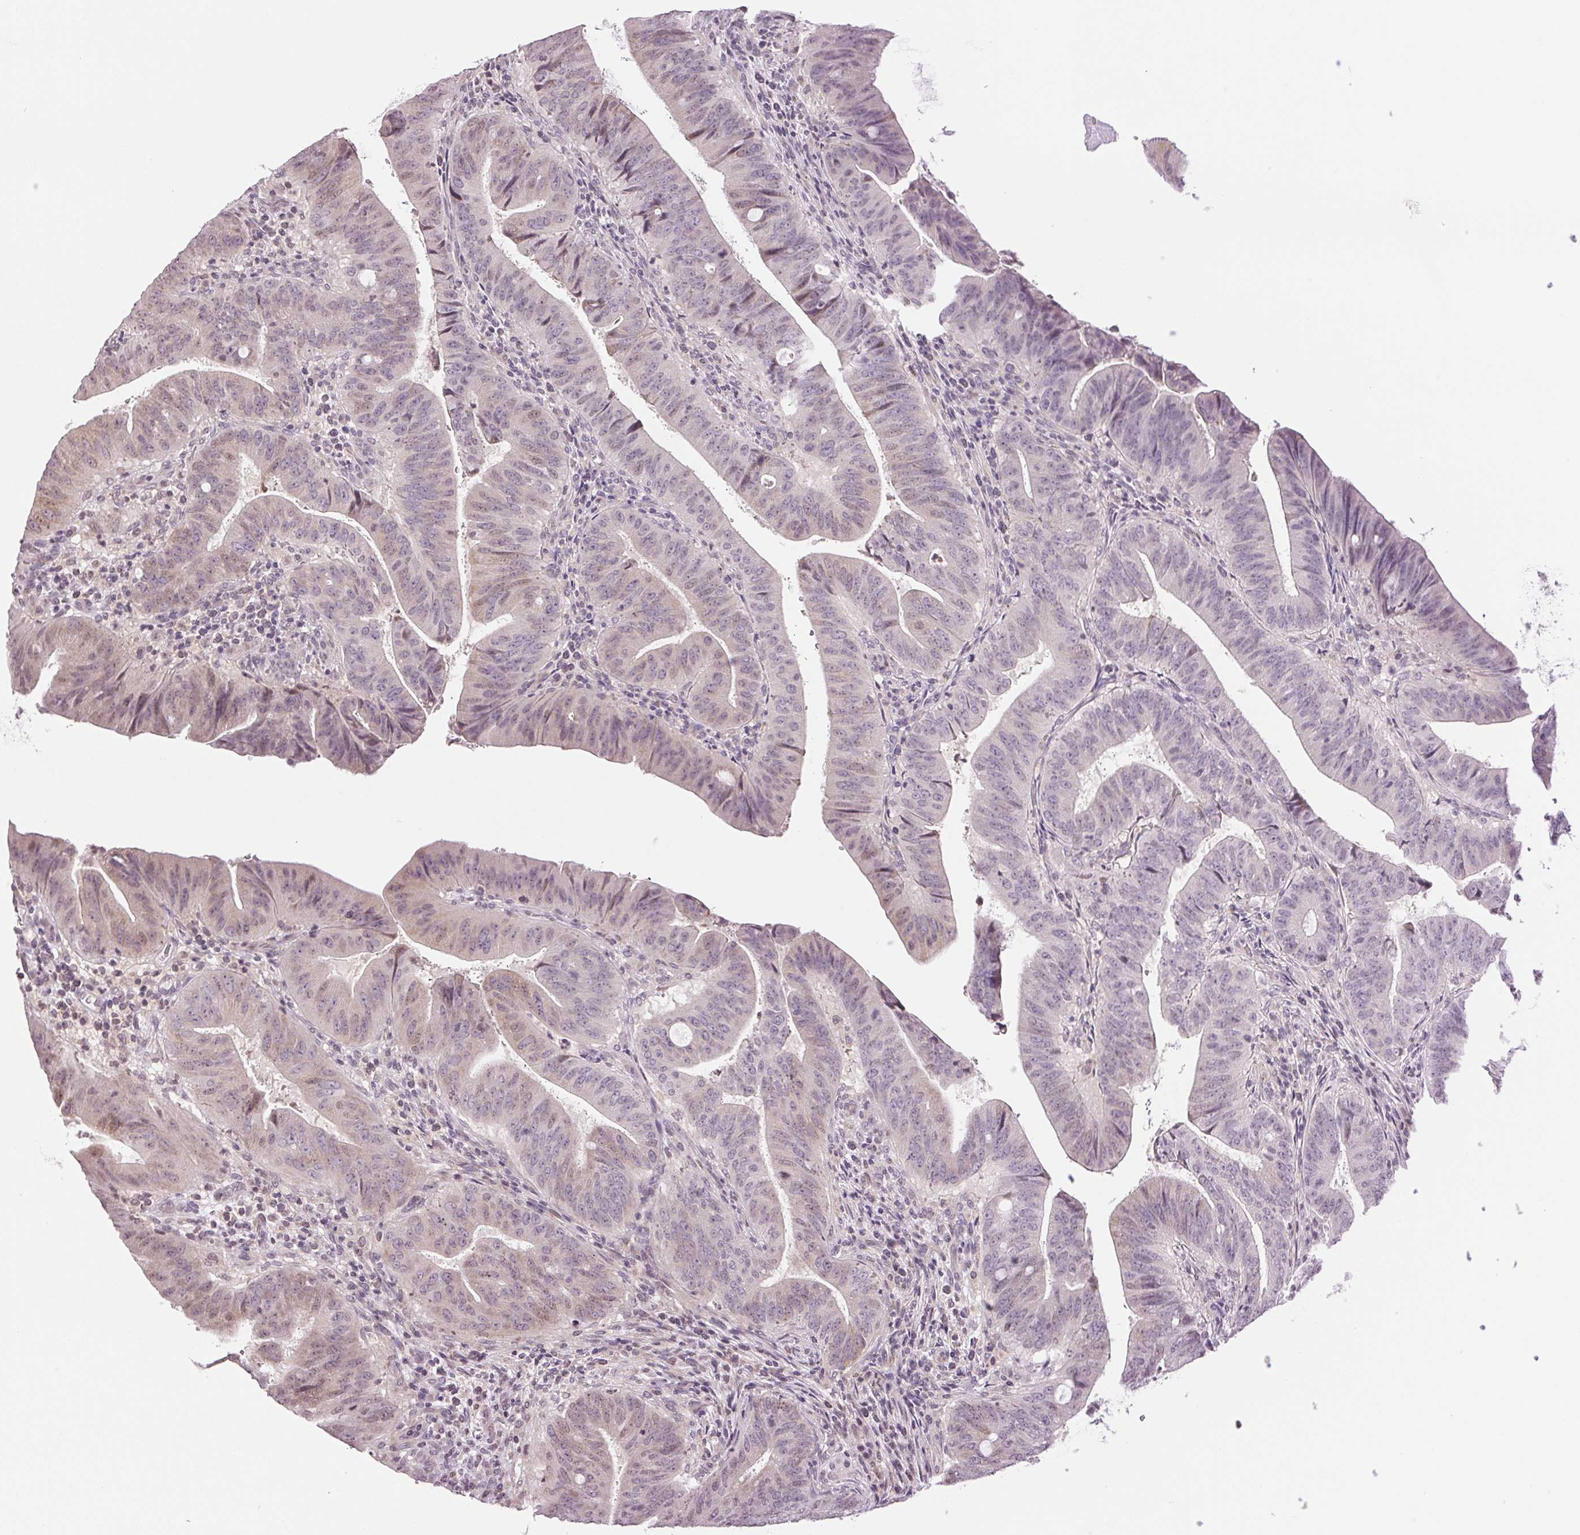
{"staining": {"intensity": "weak", "quantity": "<25%", "location": "nuclear"}, "tissue": "colorectal cancer", "cell_type": "Tumor cells", "image_type": "cancer", "snomed": [{"axis": "morphology", "description": "Adenocarcinoma, NOS"}, {"axis": "topography", "description": "Colon"}], "caption": "Tumor cells show no significant protein expression in colorectal cancer (adenocarcinoma).", "gene": "TNNT3", "patient": {"sex": "female", "age": 43}}